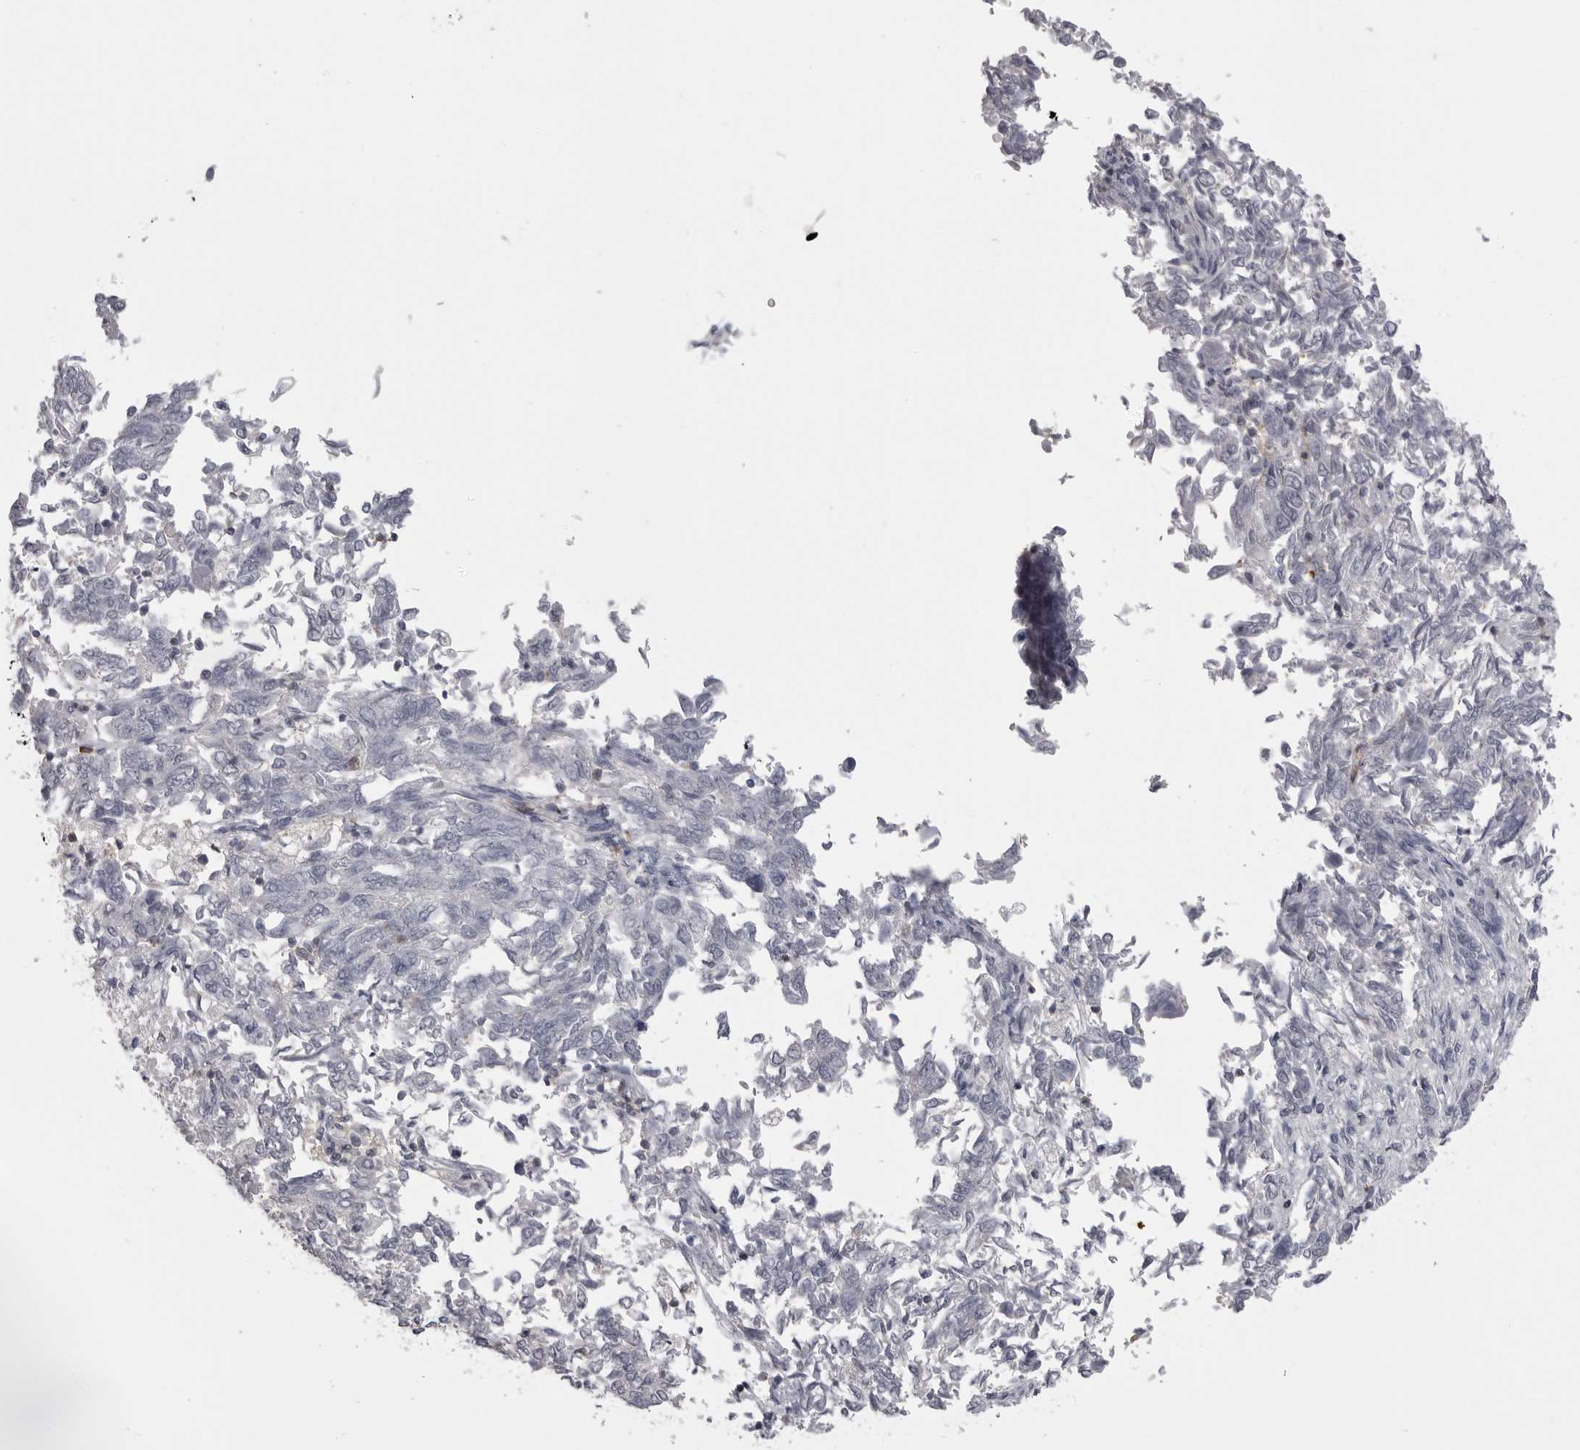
{"staining": {"intensity": "negative", "quantity": "none", "location": "none"}, "tissue": "endometrial cancer", "cell_type": "Tumor cells", "image_type": "cancer", "snomed": [{"axis": "morphology", "description": "Adenocarcinoma, NOS"}, {"axis": "topography", "description": "Endometrium"}], "caption": "Immunohistochemical staining of human adenocarcinoma (endometrial) displays no significant staining in tumor cells. (DAB immunohistochemistry (IHC), high magnification).", "gene": "ITGAL", "patient": {"sex": "female", "age": 80}}